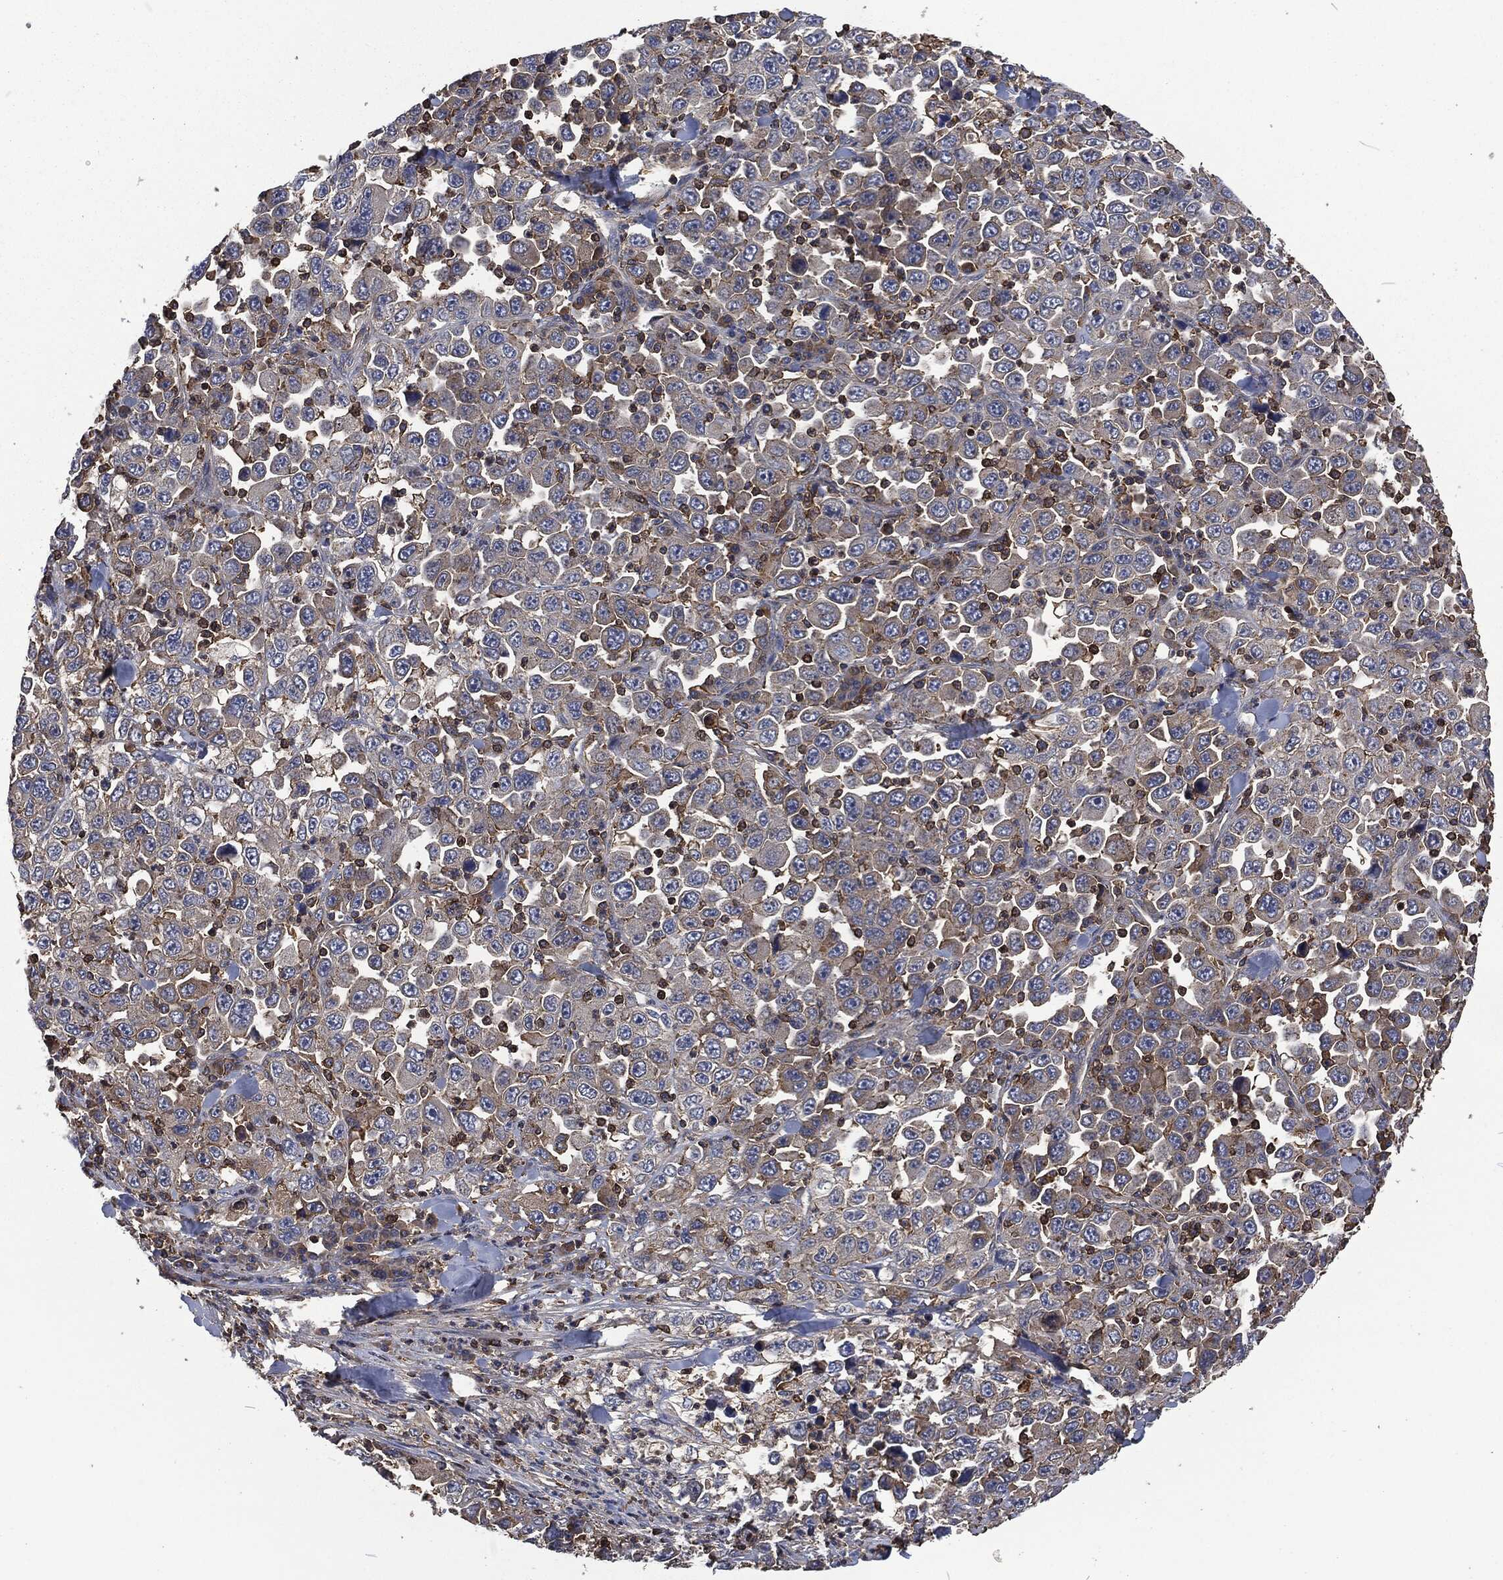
{"staining": {"intensity": "negative", "quantity": "none", "location": "none"}, "tissue": "stomach cancer", "cell_type": "Tumor cells", "image_type": "cancer", "snomed": [{"axis": "morphology", "description": "Normal tissue, NOS"}, {"axis": "morphology", "description": "Adenocarcinoma, NOS"}, {"axis": "topography", "description": "Stomach, upper"}, {"axis": "topography", "description": "Stomach"}], "caption": "This image is of stomach adenocarcinoma stained with immunohistochemistry (IHC) to label a protein in brown with the nuclei are counter-stained blue. There is no expression in tumor cells.", "gene": "LGALS9", "patient": {"sex": "male", "age": 59}}